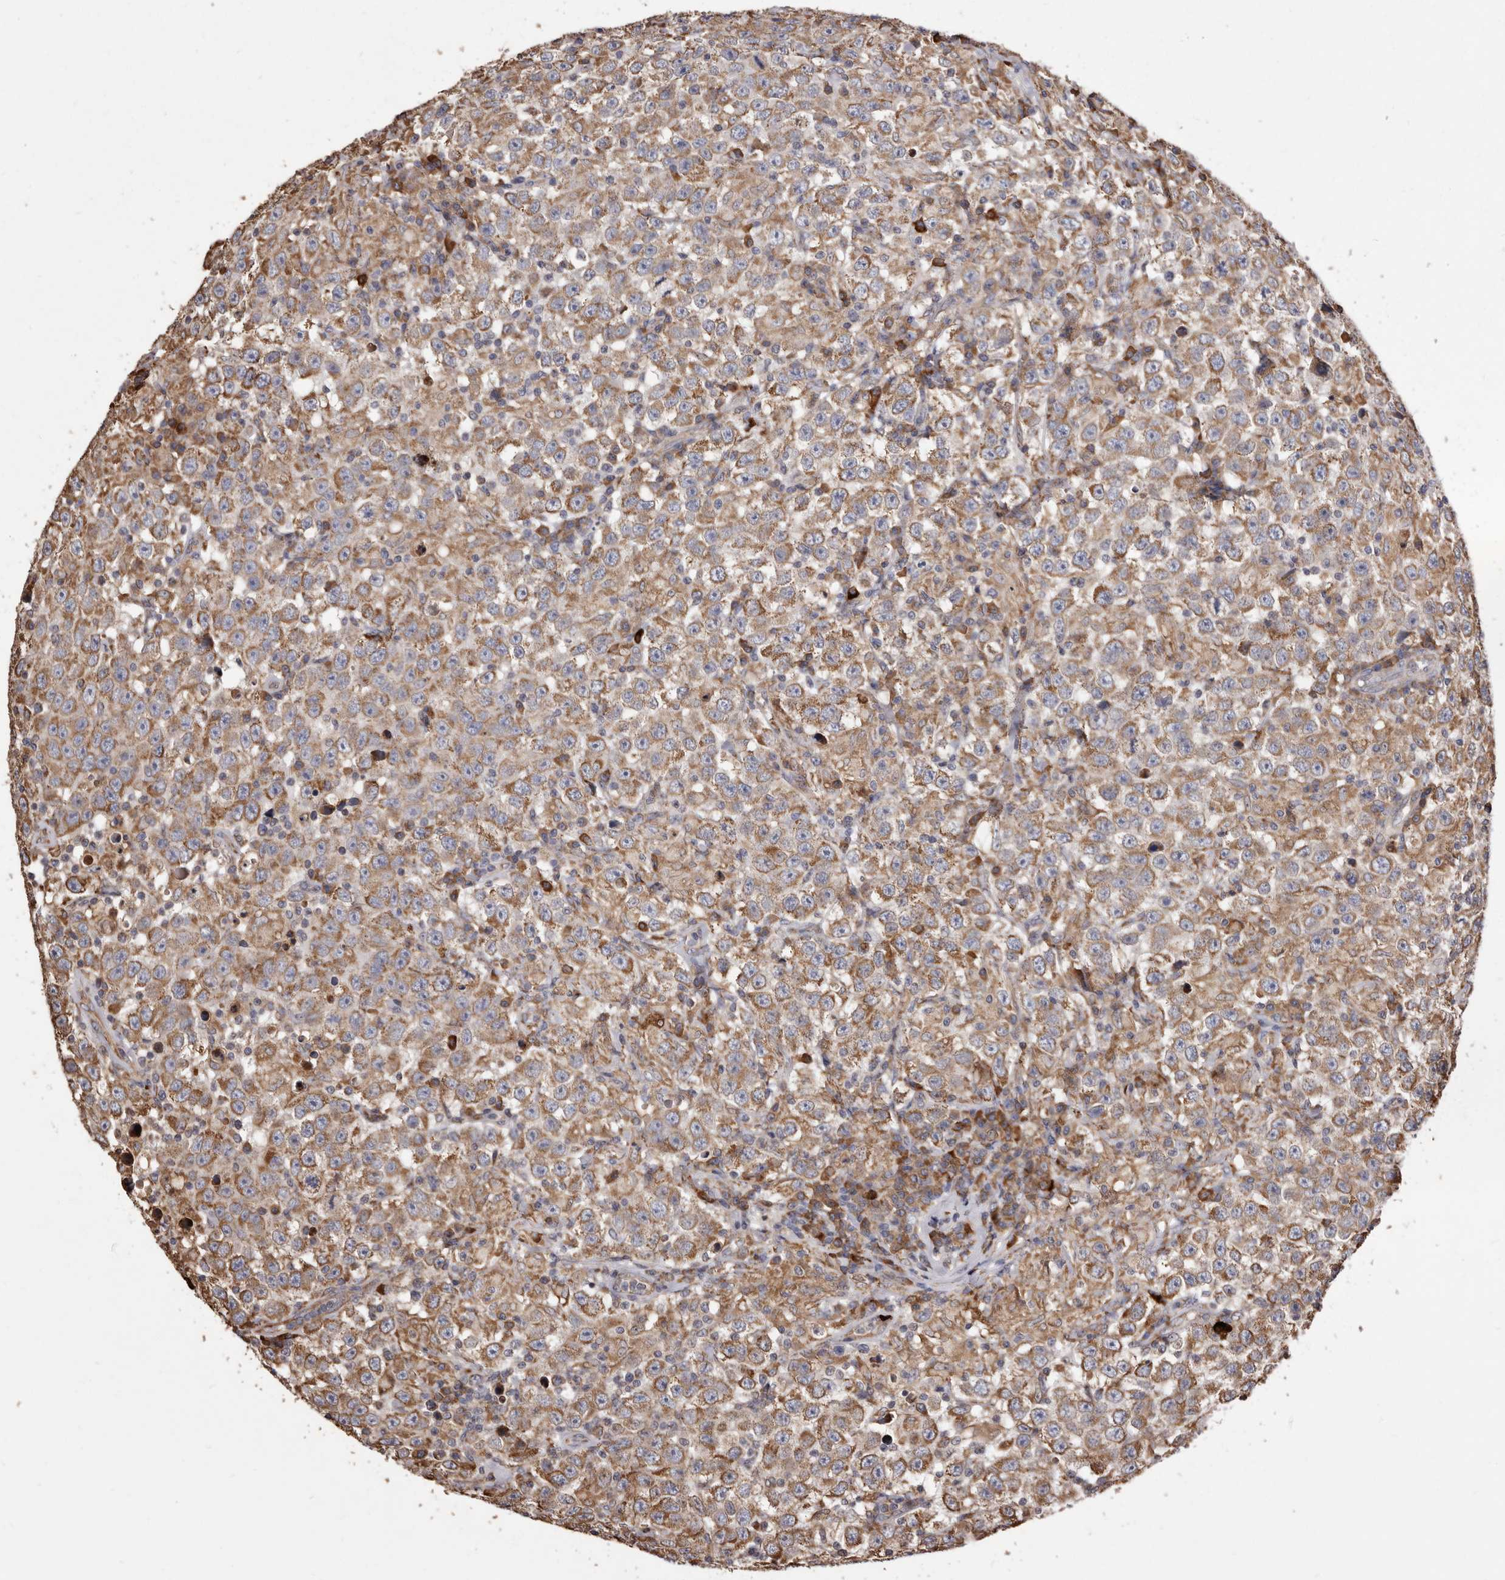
{"staining": {"intensity": "moderate", "quantity": ">75%", "location": "cytoplasmic/membranous"}, "tissue": "testis cancer", "cell_type": "Tumor cells", "image_type": "cancer", "snomed": [{"axis": "morphology", "description": "Seminoma, NOS"}, {"axis": "topography", "description": "Testis"}], "caption": "Brown immunohistochemical staining in human seminoma (testis) exhibits moderate cytoplasmic/membranous positivity in about >75% of tumor cells. (Brightfield microscopy of DAB IHC at high magnification).", "gene": "STEAP2", "patient": {"sex": "male", "age": 41}}